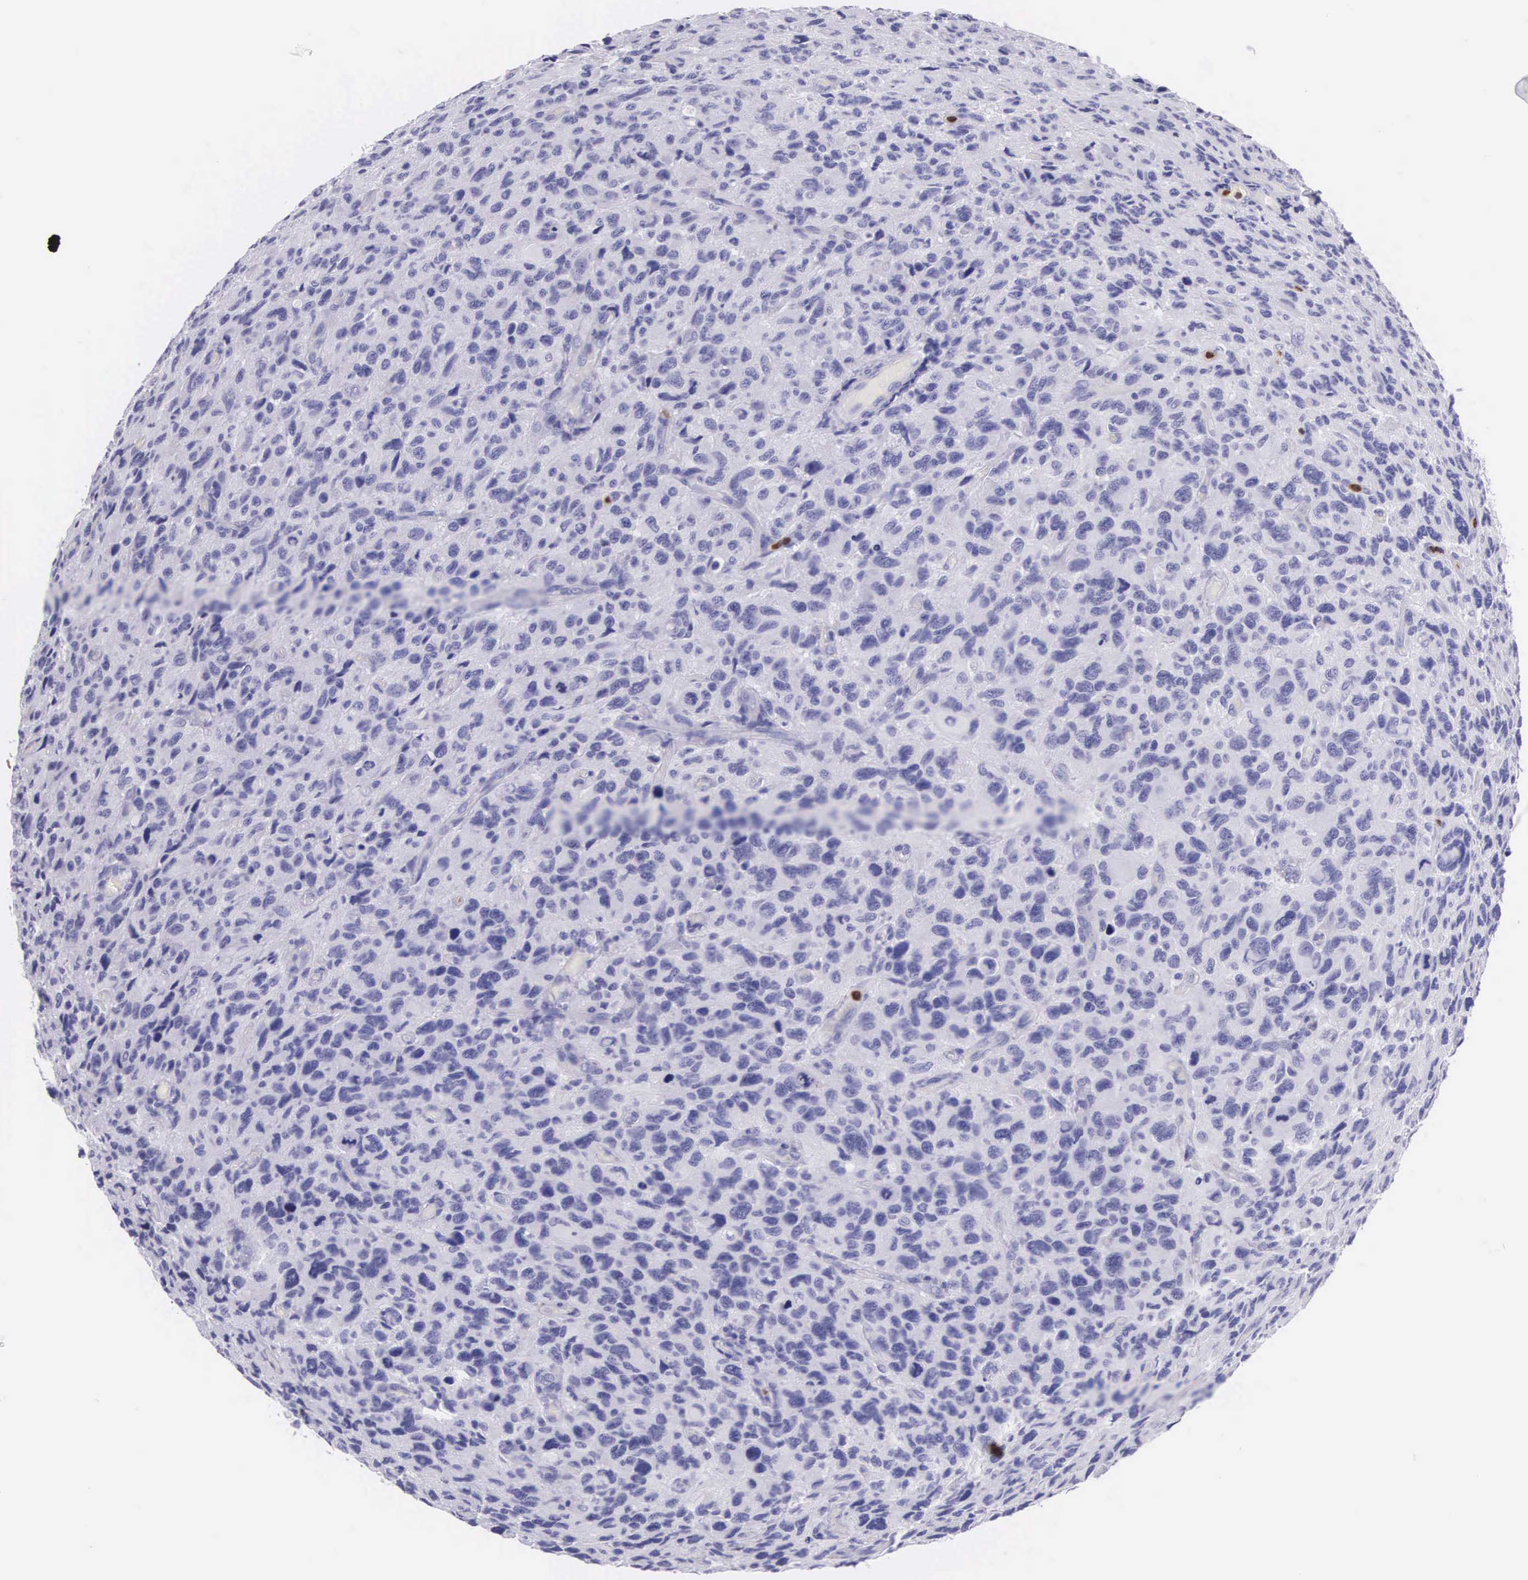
{"staining": {"intensity": "negative", "quantity": "none", "location": "none"}, "tissue": "glioma", "cell_type": "Tumor cells", "image_type": "cancer", "snomed": [{"axis": "morphology", "description": "Glioma, malignant, High grade"}, {"axis": "topography", "description": "Brain"}], "caption": "An immunohistochemistry (IHC) histopathology image of glioma is shown. There is no staining in tumor cells of glioma.", "gene": "FCN1", "patient": {"sex": "female", "age": 60}}